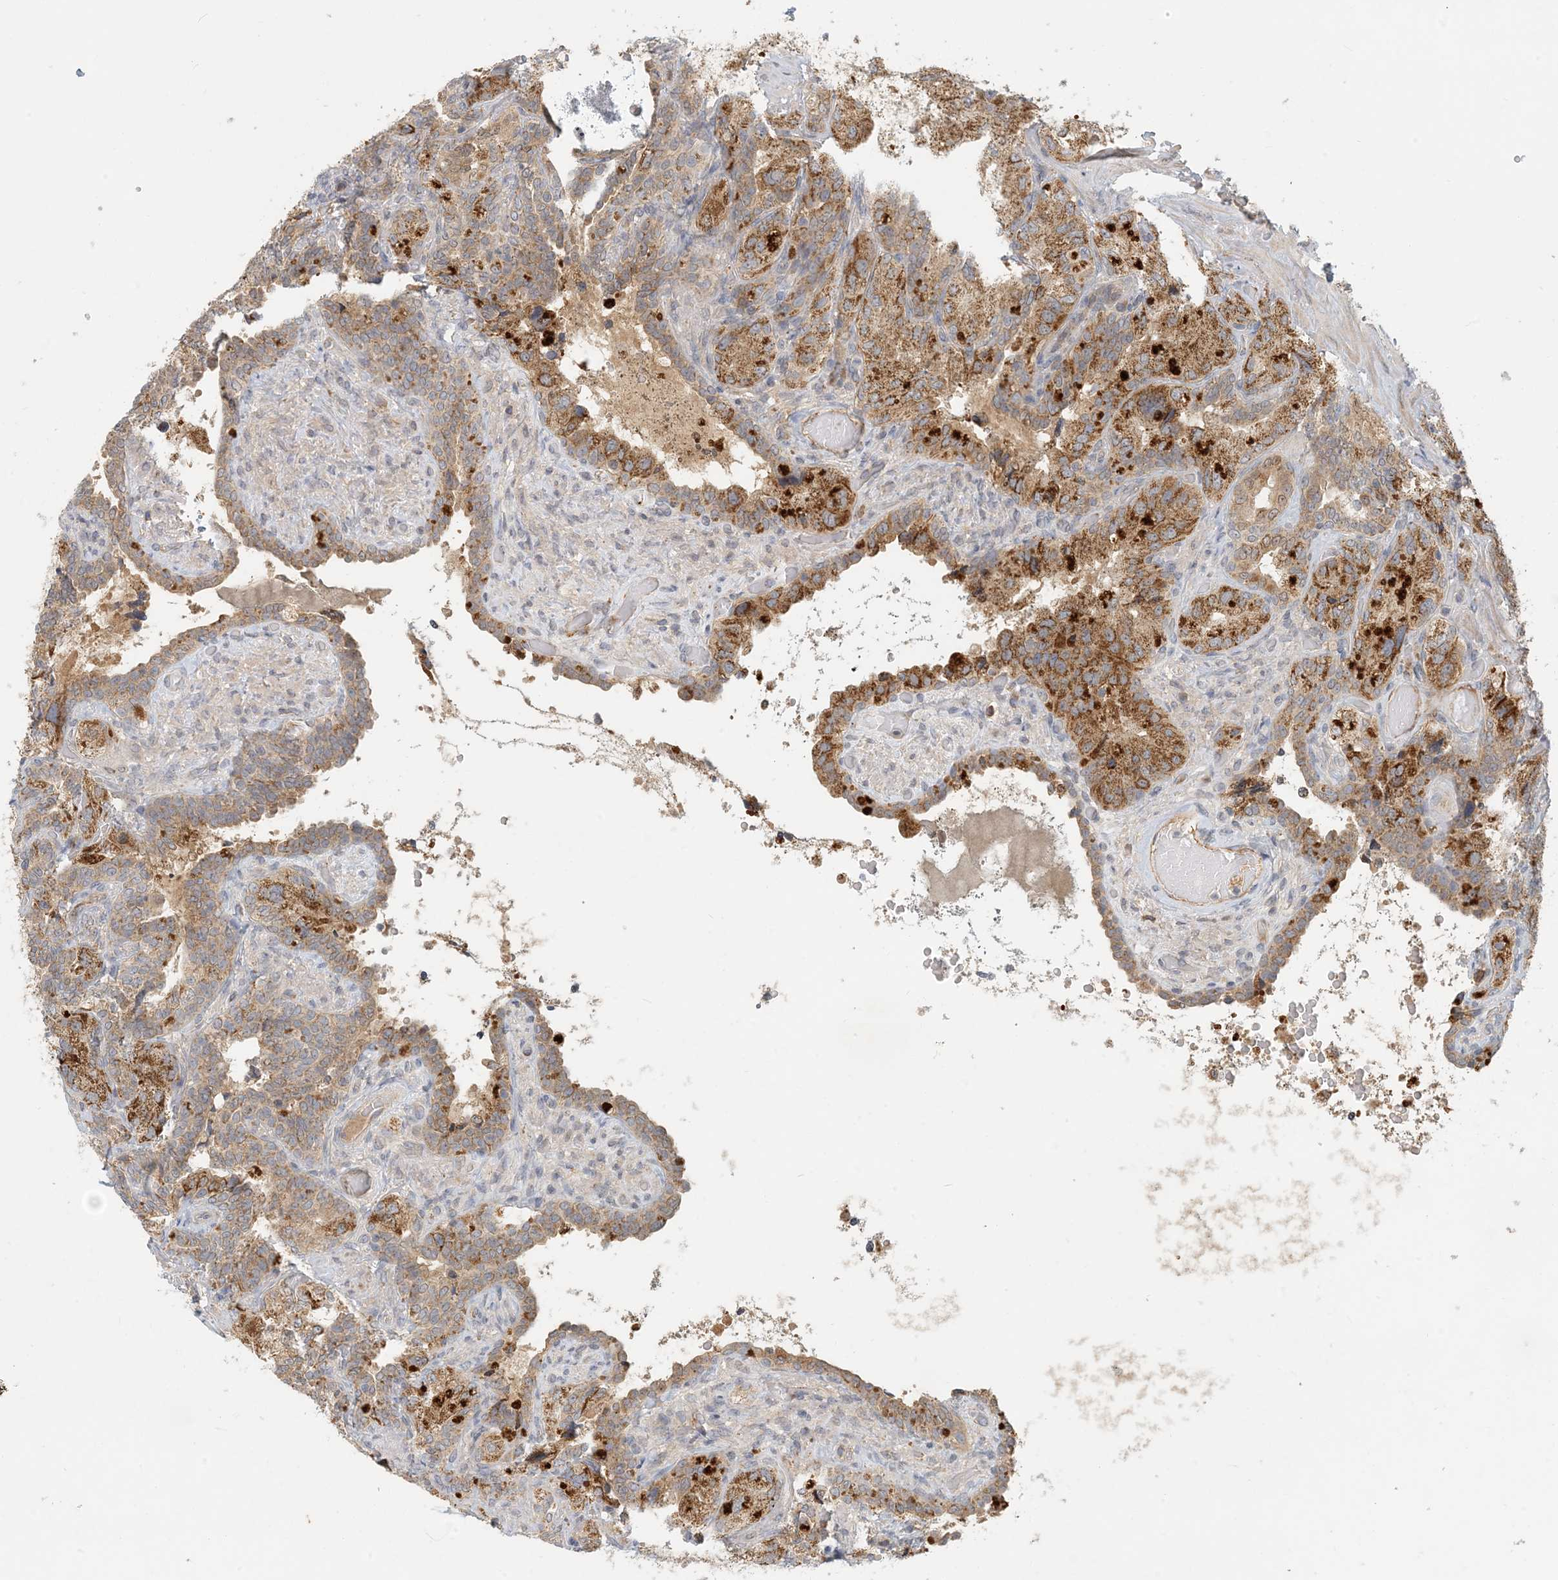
{"staining": {"intensity": "strong", "quantity": ">75%", "location": "cytoplasmic/membranous"}, "tissue": "seminal vesicle", "cell_type": "Glandular cells", "image_type": "normal", "snomed": [{"axis": "morphology", "description": "Normal tissue, NOS"}, {"axis": "topography", "description": "Seminal veicle"}, {"axis": "topography", "description": "Peripheral nerve tissue"}], "caption": "A brown stain labels strong cytoplasmic/membranous positivity of a protein in glandular cells of benign seminal vesicle. Using DAB (3,3'-diaminobenzidine) (brown) and hematoxylin (blue) stains, captured at high magnification using brightfield microscopy.", "gene": "ZBTB3", "patient": {"sex": "male", "age": 67}}